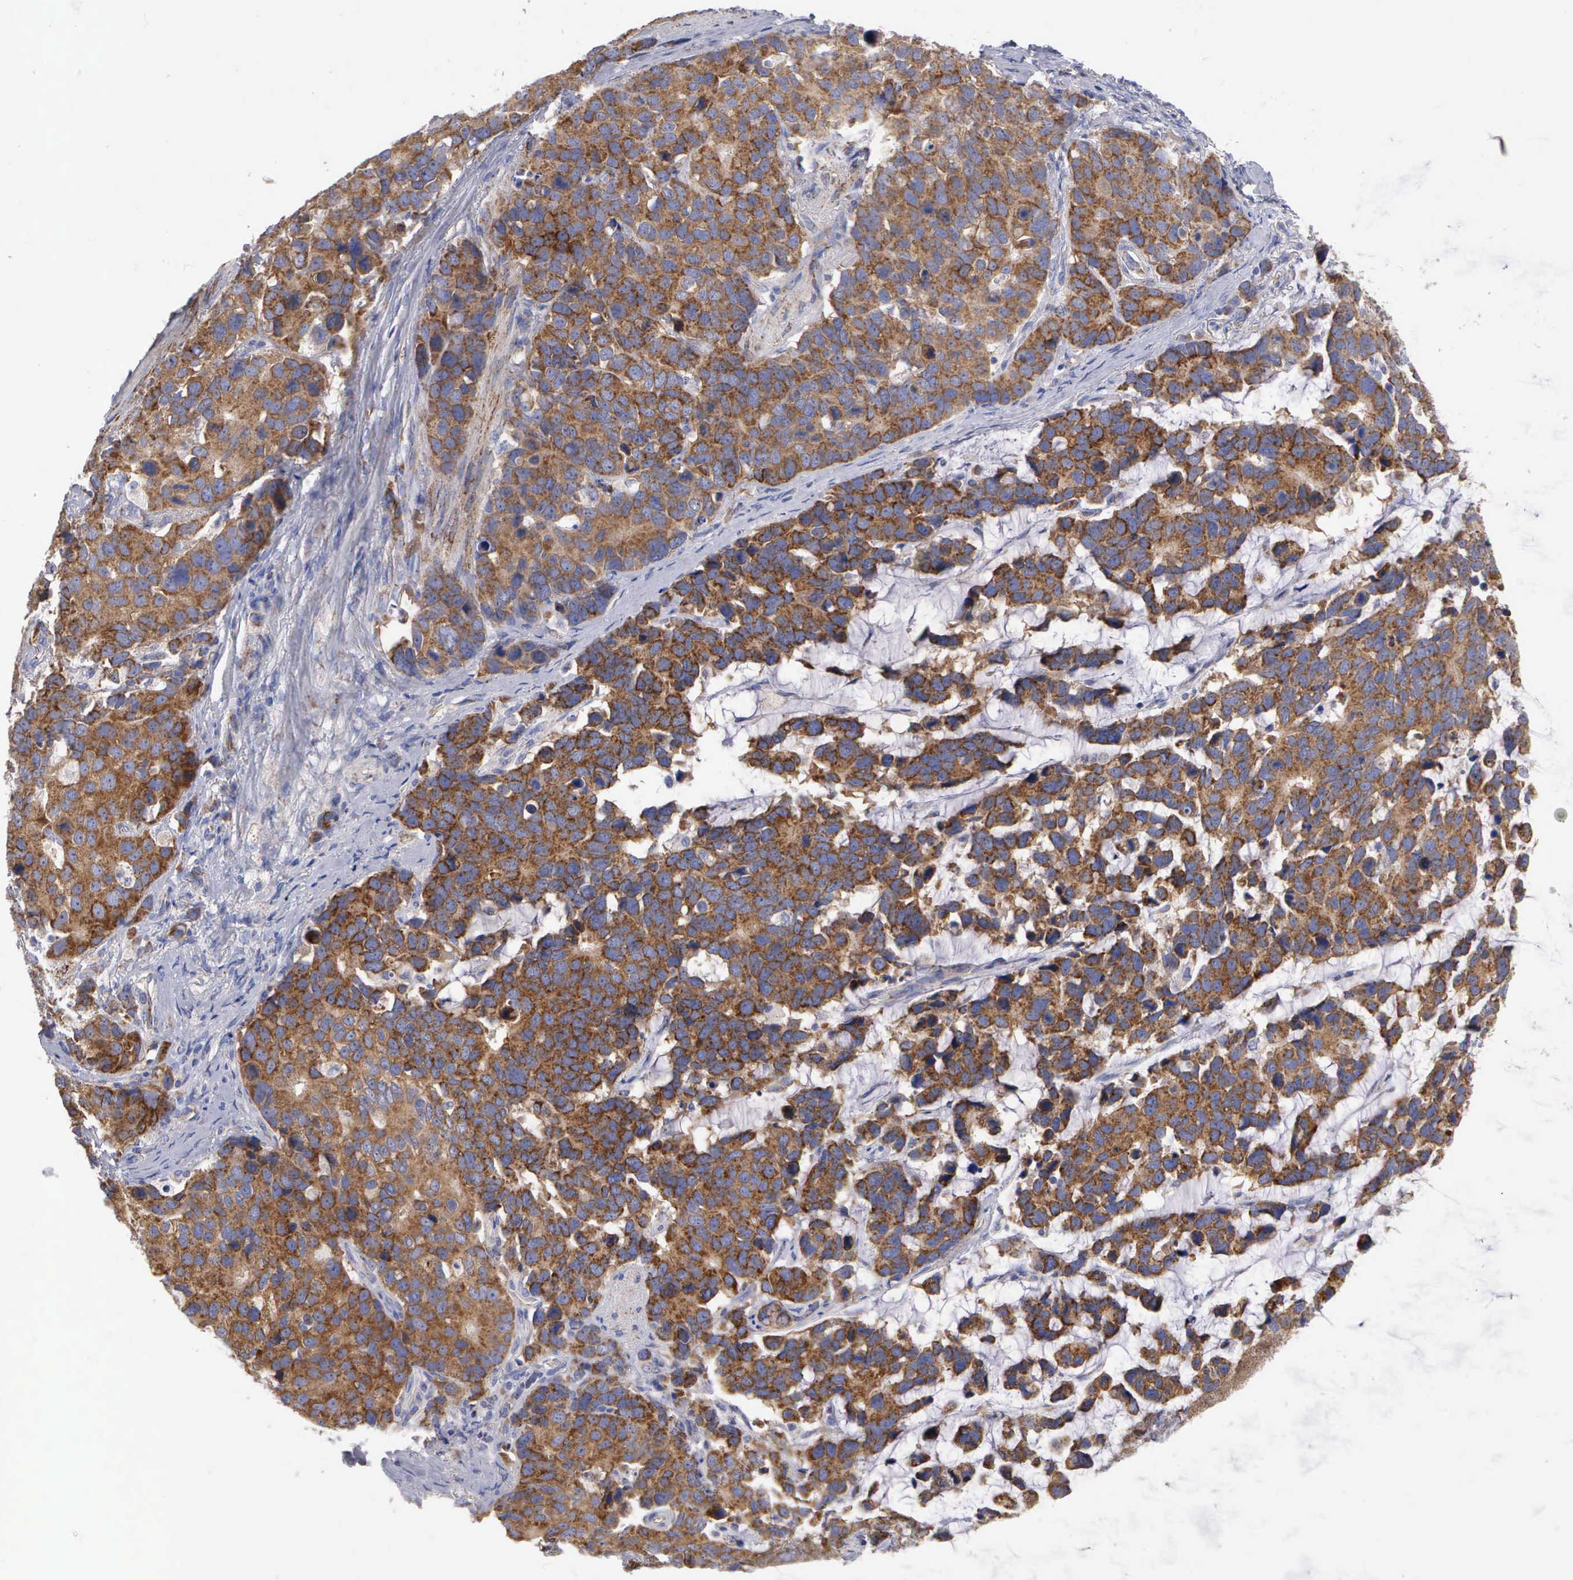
{"staining": {"intensity": "strong", "quantity": ">75%", "location": "cytoplasmic/membranous"}, "tissue": "stomach cancer", "cell_type": "Tumor cells", "image_type": "cancer", "snomed": [{"axis": "morphology", "description": "Adenocarcinoma, NOS"}, {"axis": "topography", "description": "Stomach, upper"}], "caption": "Human stomach cancer stained with a brown dye shows strong cytoplasmic/membranous positive positivity in about >75% of tumor cells.", "gene": "APOOL", "patient": {"sex": "male", "age": 71}}